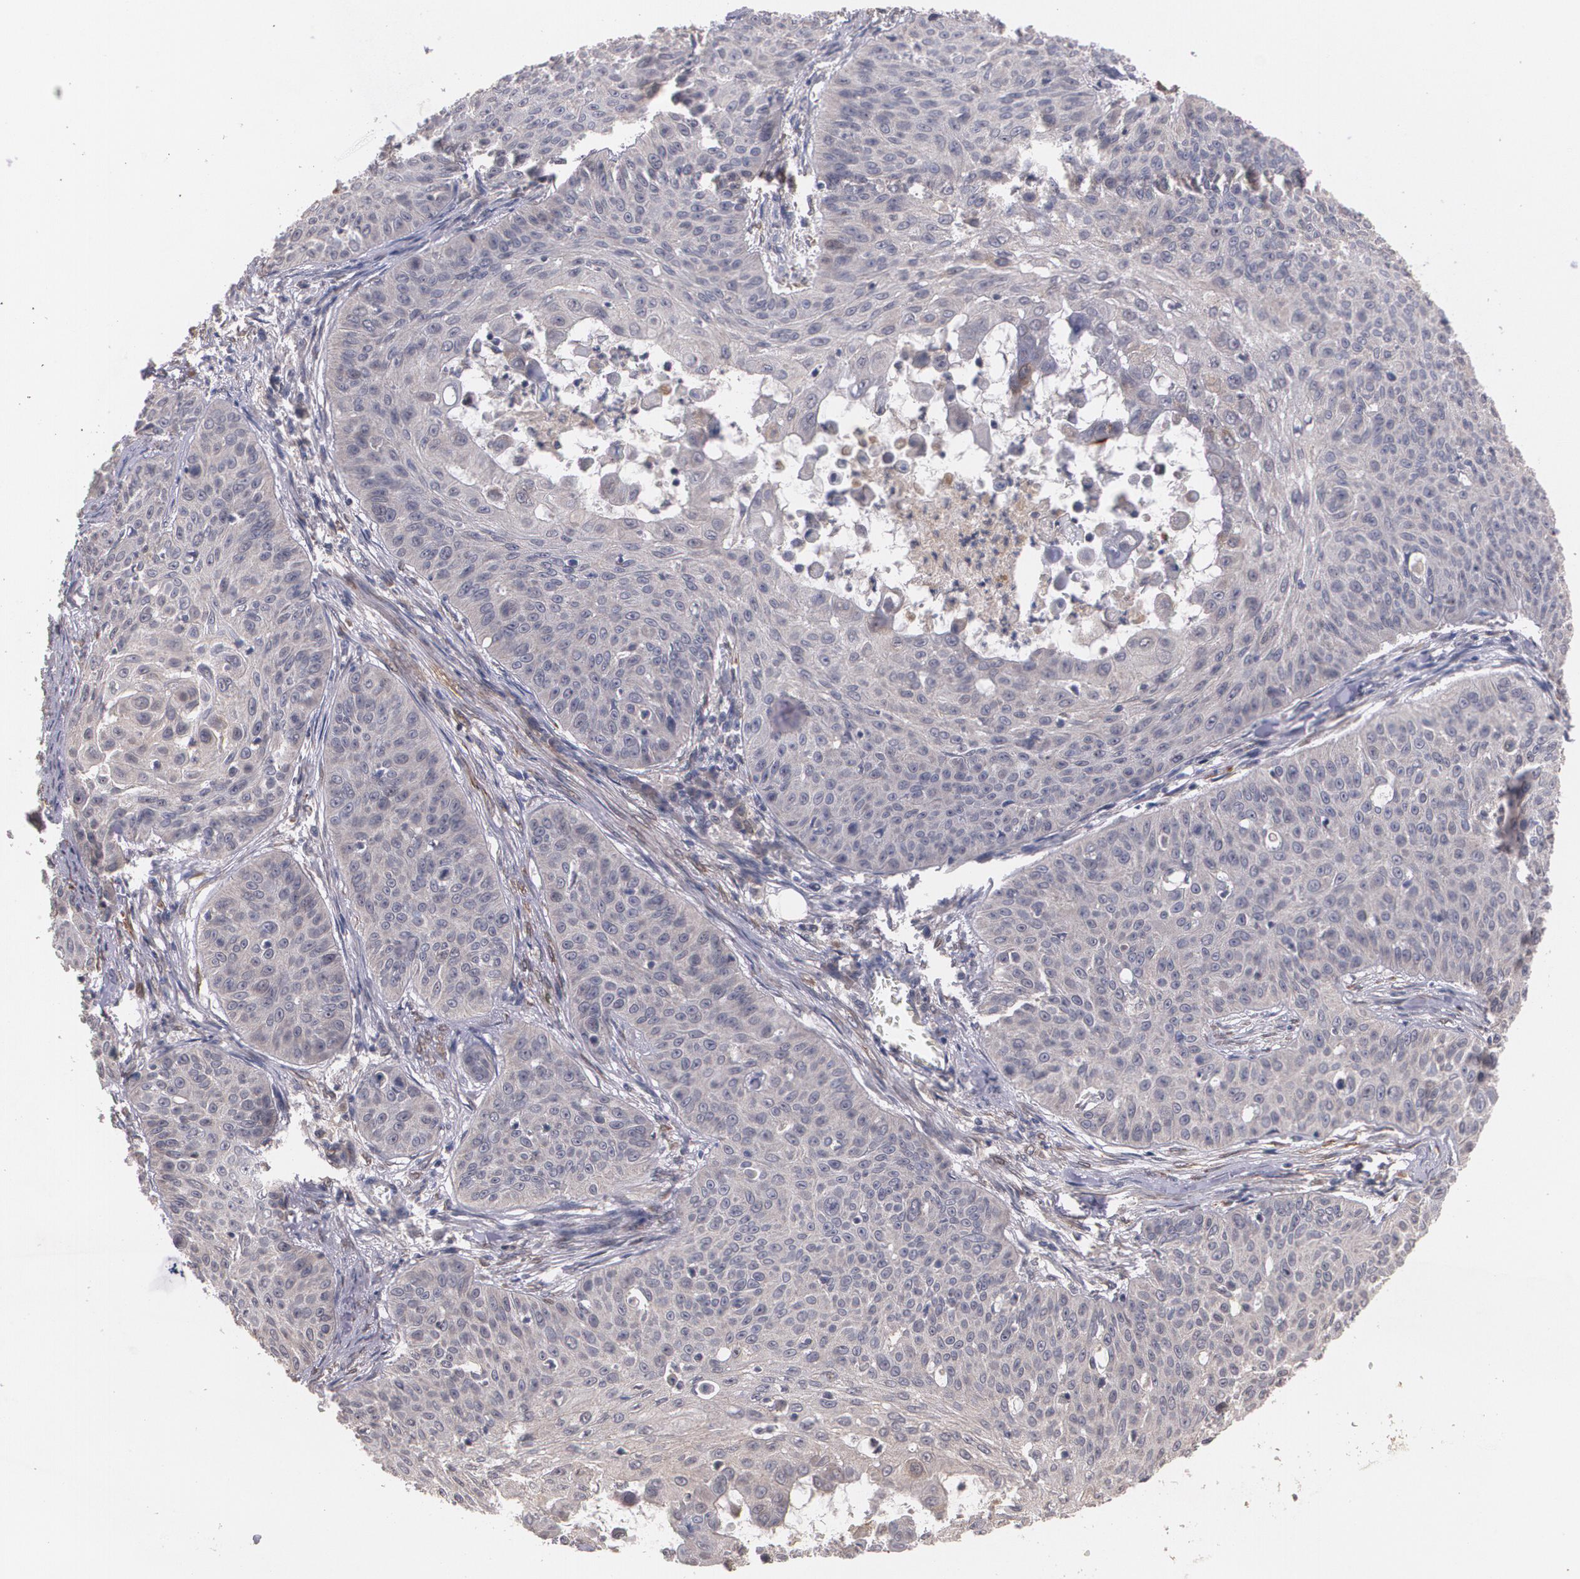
{"staining": {"intensity": "negative", "quantity": "none", "location": "none"}, "tissue": "skin cancer", "cell_type": "Tumor cells", "image_type": "cancer", "snomed": [{"axis": "morphology", "description": "Squamous cell carcinoma, NOS"}, {"axis": "topography", "description": "Skin"}], "caption": "Immunohistochemistry (IHC) image of human skin cancer stained for a protein (brown), which exhibits no staining in tumor cells. (DAB immunohistochemistry, high magnification).", "gene": "IFNGR2", "patient": {"sex": "male", "age": 82}}